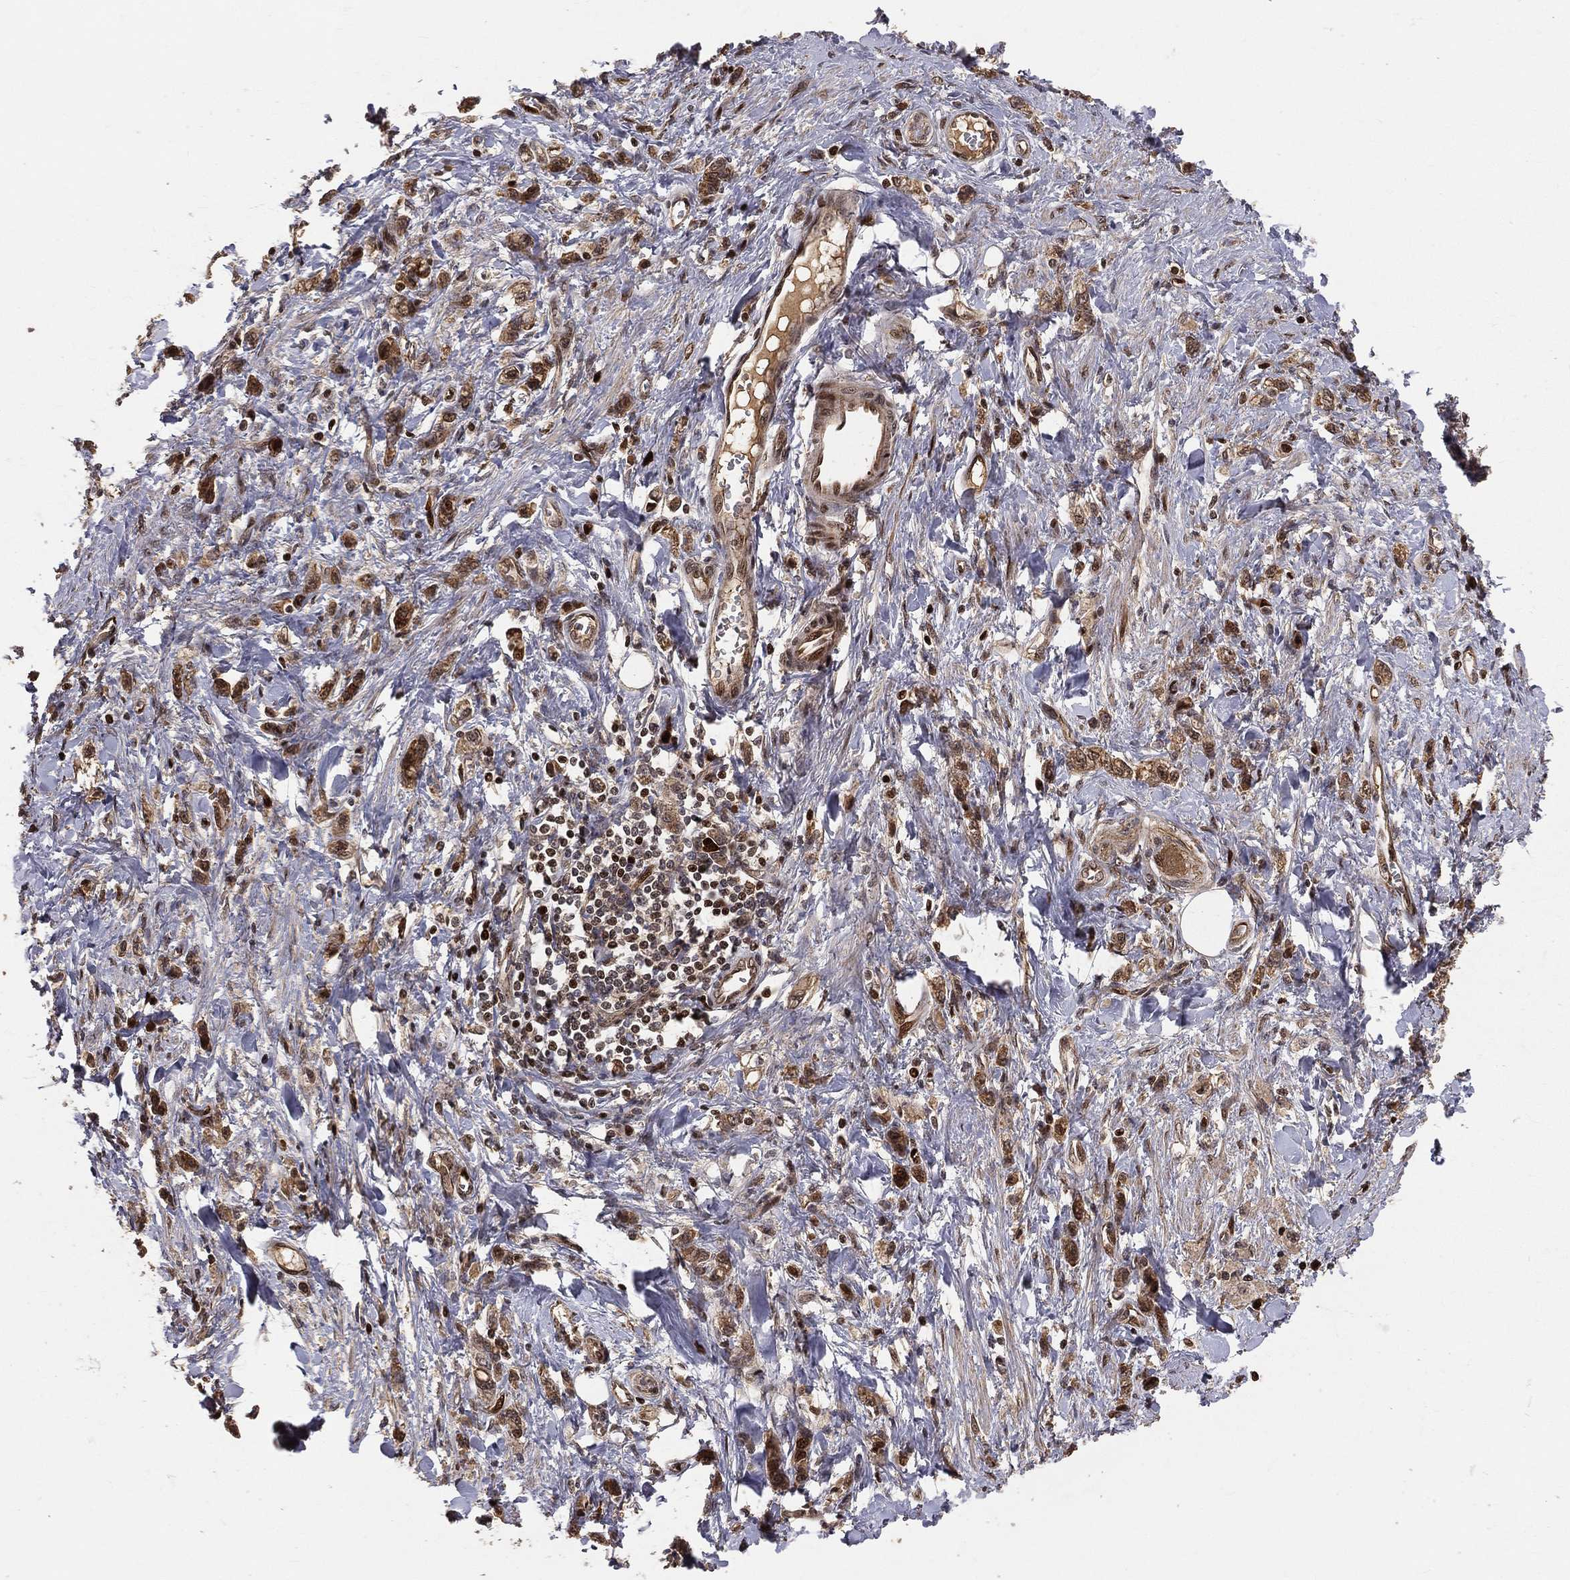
{"staining": {"intensity": "moderate", "quantity": ">75%", "location": "cytoplasmic/membranous,nuclear"}, "tissue": "stomach cancer", "cell_type": "Tumor cells", "image_type": "cancer", "snomed": [{"axis": "morphology", "description": "Adenocarcinoma, NOS"}, {"axis": "topography", "description": "Stomach"}], "caption": "Adenocarcinoma (stomach) stained with a protein marker shows moderate staining in tumor cells.", "gene": "MAPK1", "patient": {"sex": "male", "age": 77}}